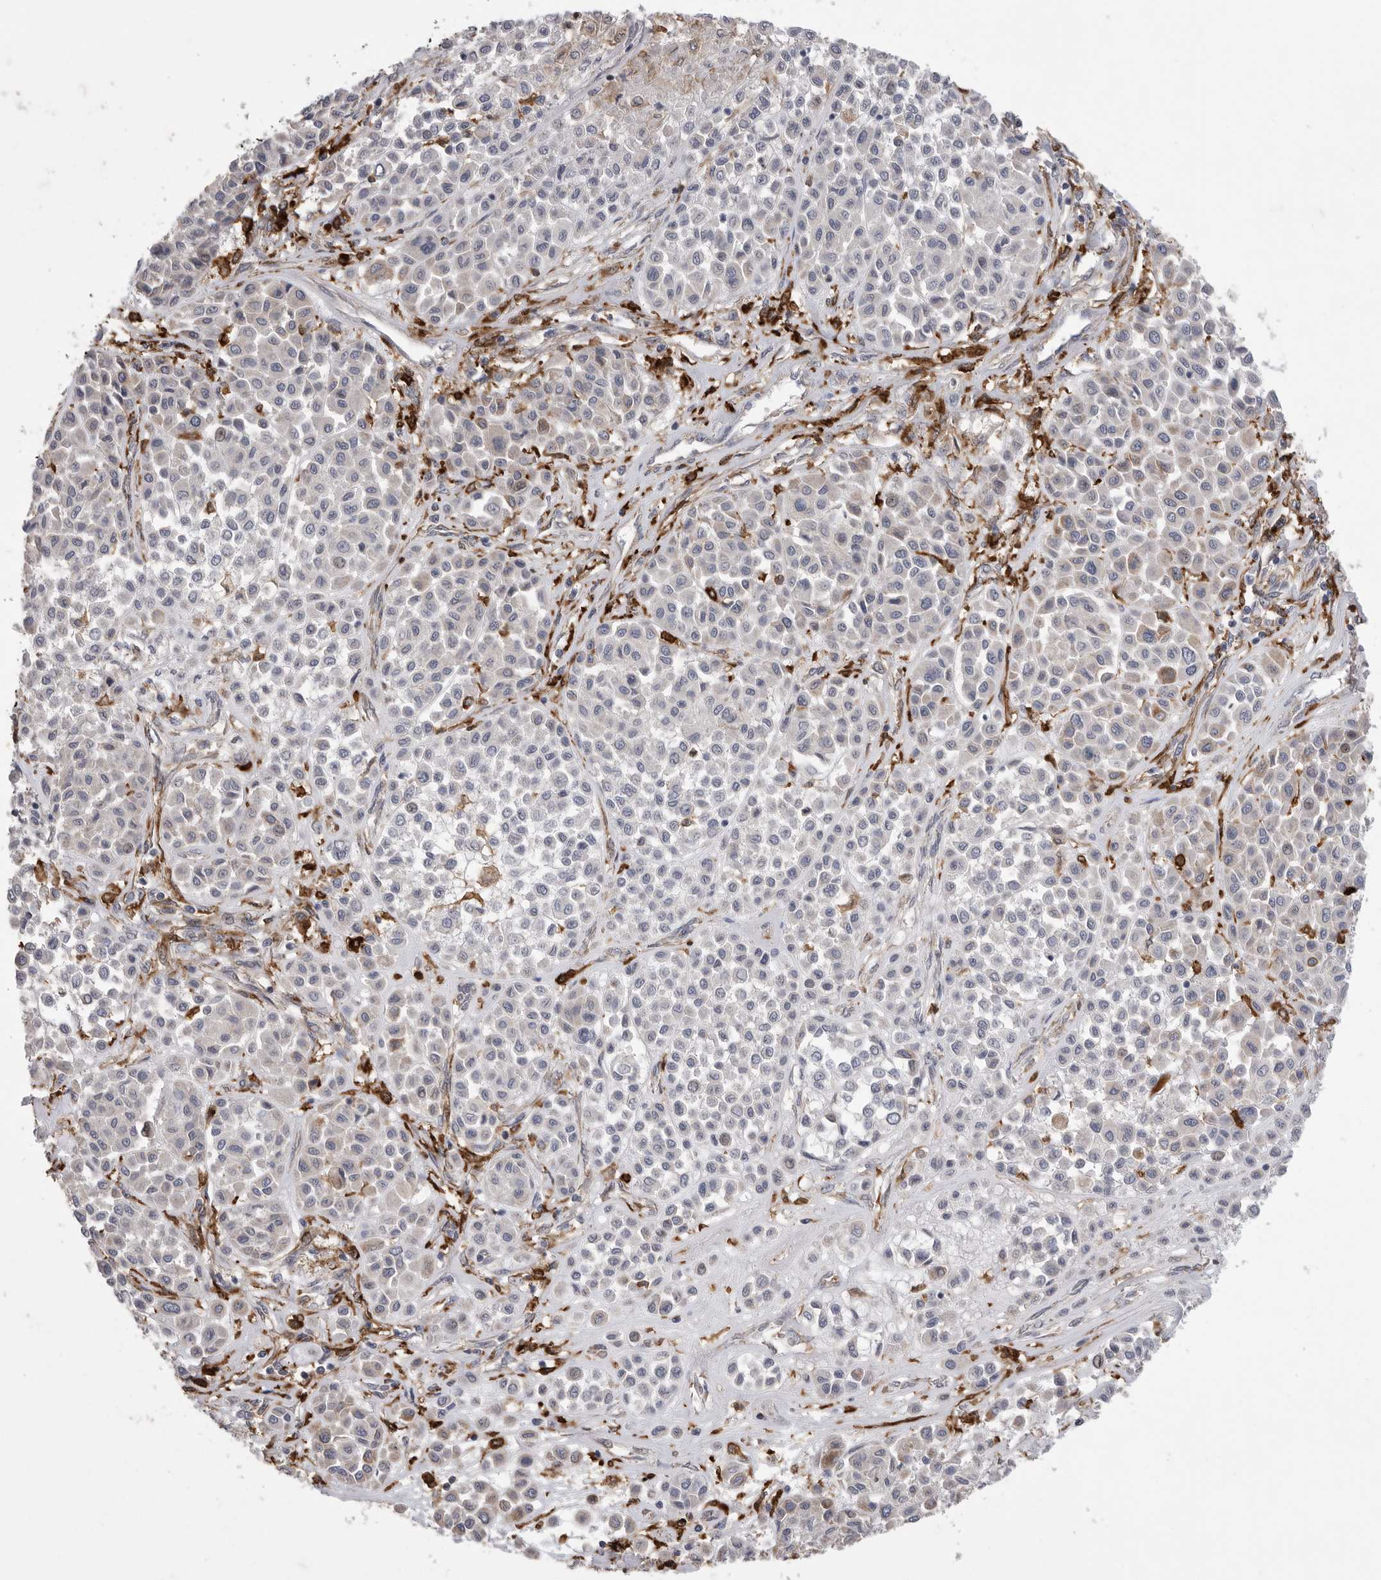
{"staining": {"intensity": "negative", "quantity": "none", "location": "none"}, "tissue": "melanoma", "cell_type": "Tumor cells", "image_type": "cancer", "snomed": [{"axis": "morphology", "description": "Malignant melanoma, Metastatic site"}, {"axis": "topography", "description": "Soft tissue"}], "caption": "Human malignant melanoma (metastatic site) stained for a protein using immunohistochemistry (IHC) demonstrates no staining in tumor cells.", "gene": "SIGLEC10", "patient": {"sex": "male", "age": 41}}